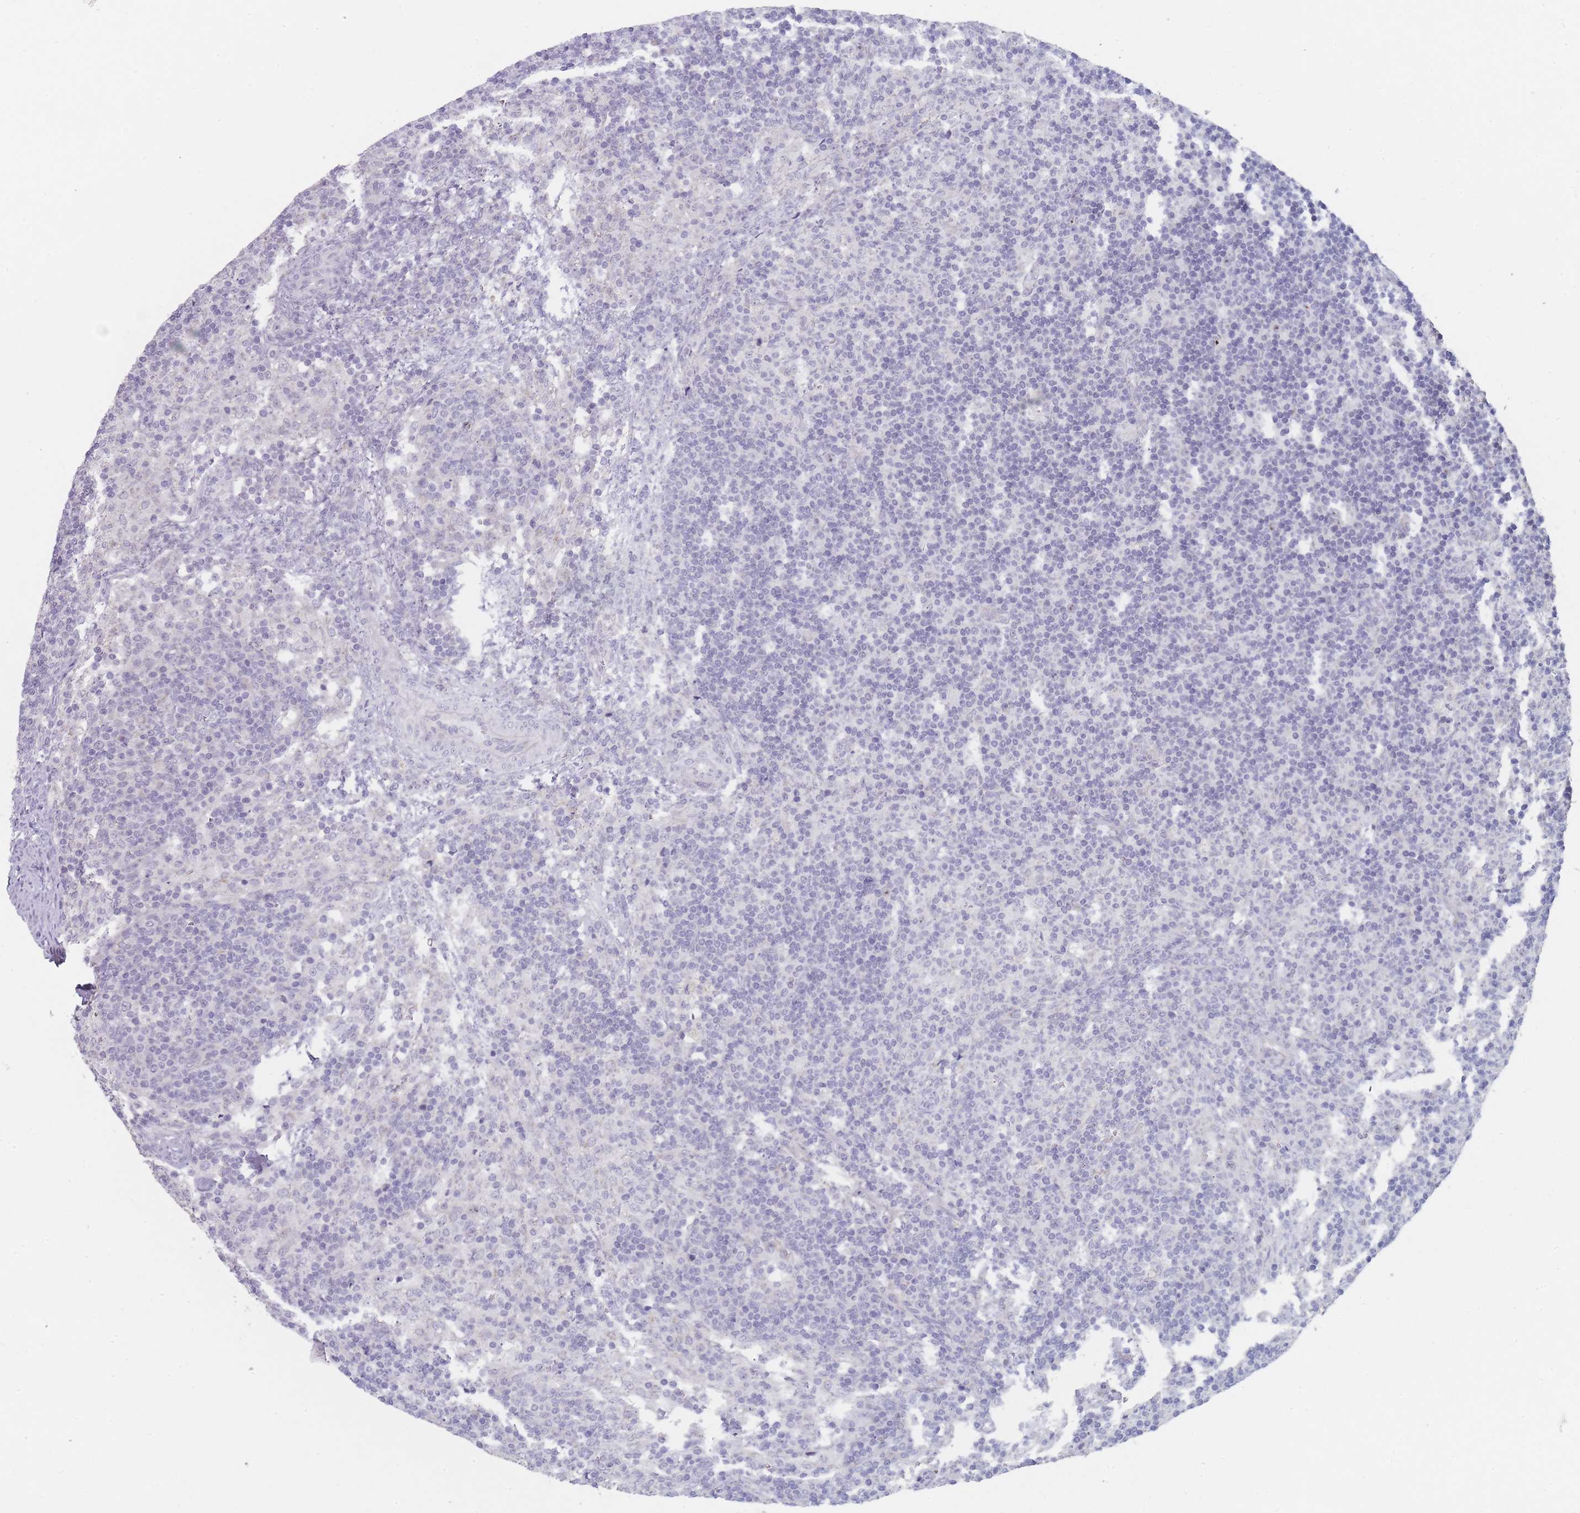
{"staining": {"intensity": "negative", "quantity": "none", "location": "none"}, "tissue": "lymph node", "cell_type": "Germinal center cells", "image_type": "normal", "snomed": [{"axis": "morphology", "description": "Normal tissue, NOS"}, {"axis": "topography", "description": "Lymph node"}], "caption": "Immunohistochemistry micrograph of unremarkable human lymph node stained for a protein (brown), which displays no positivity in germinal center cells. (Brightfield microscopy of DAB IHC at high magnification).", "gene": "RNF8", "patient": {"sex": "female", "age": 30}}